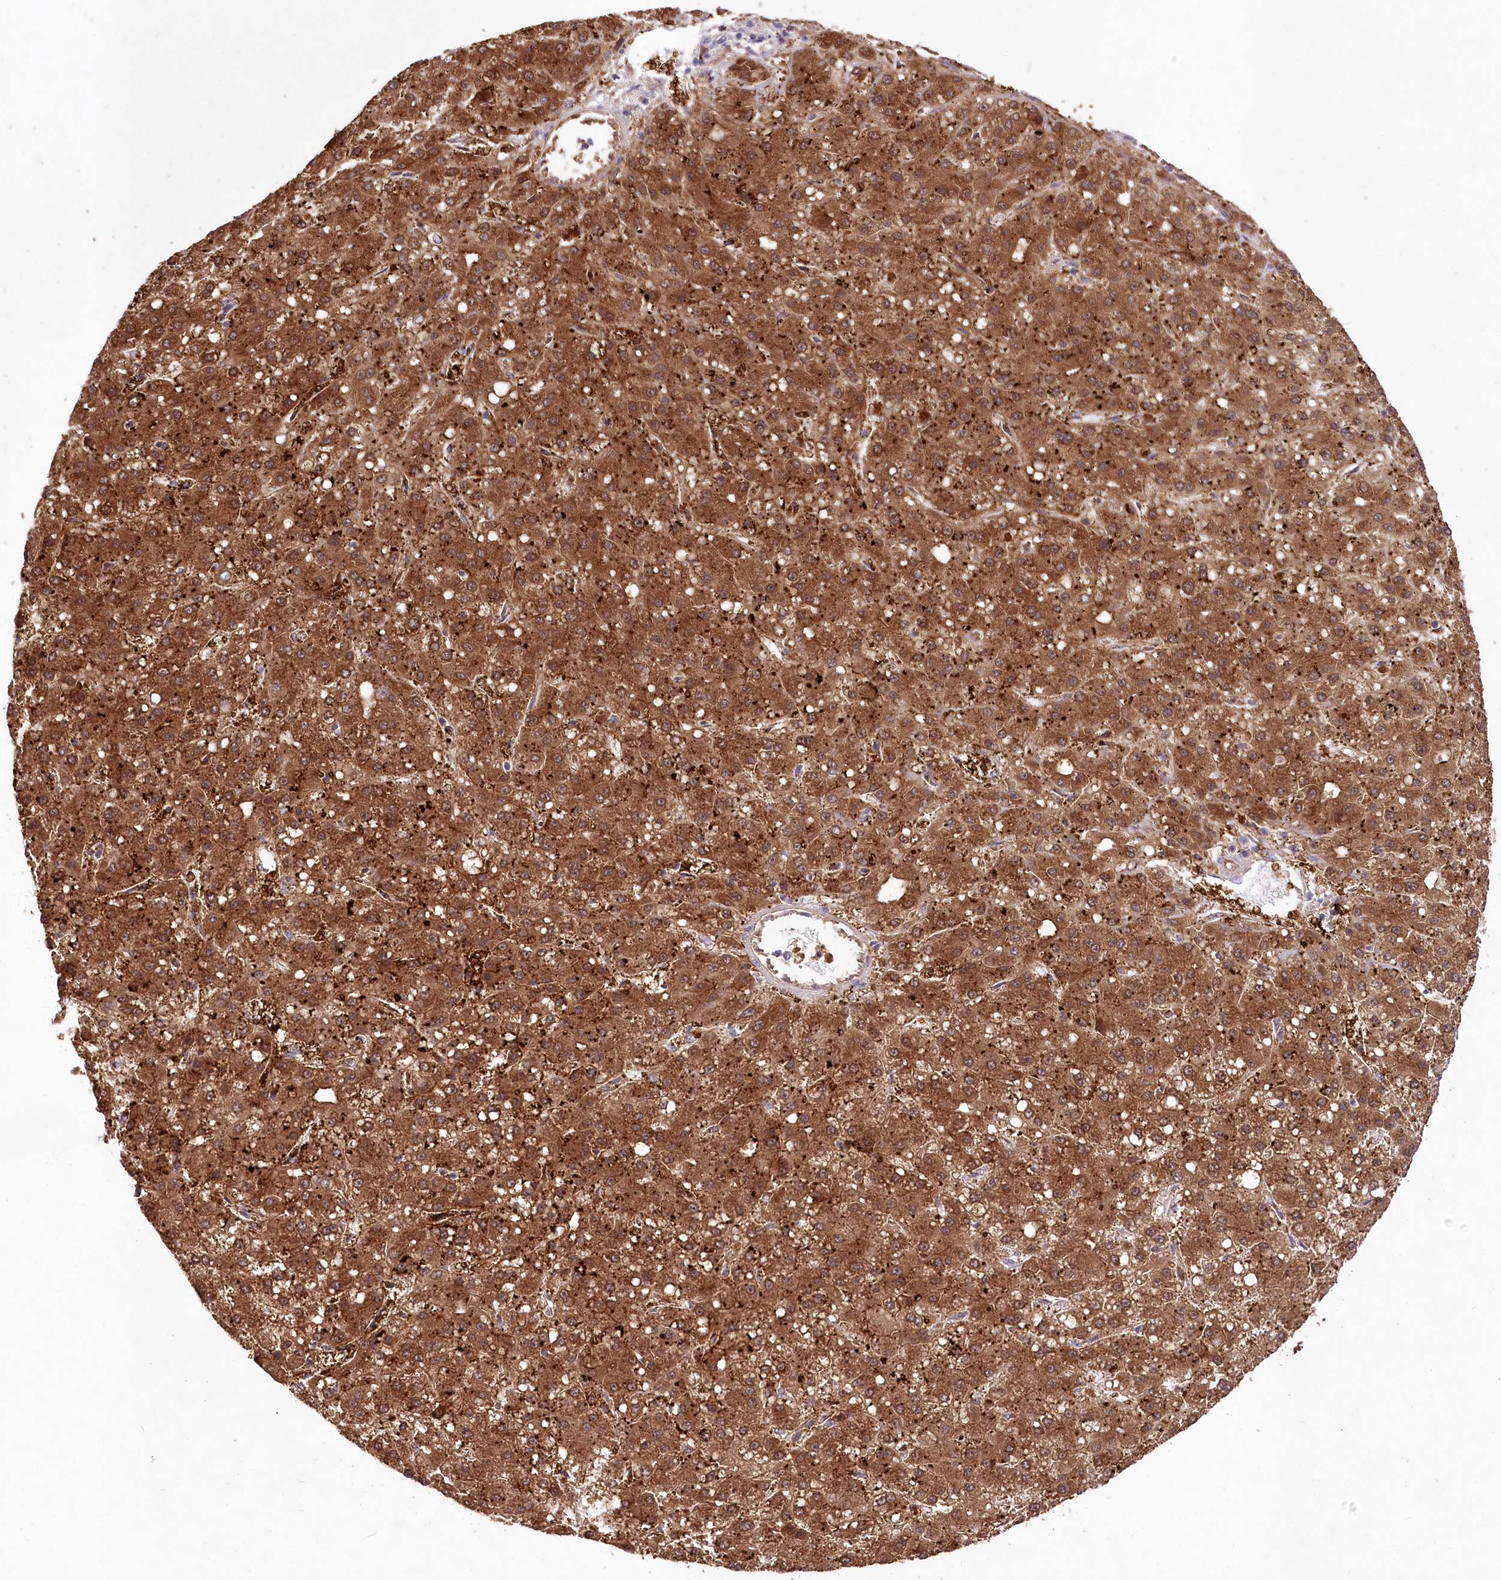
{"staining": {"intensity": "strong", "quantity": ">75%", "location": "cytoplasmic/membranous"}, "tissue": "liver cancer", "cell_type": "Tumor cells", "image_type": "cancer", "snomed": [{"axis": "morphology", "description": "Carcinoma, Hepatocellular, NOS"}, {"axis": "topography", "description": "Liver"}], "caption": "Strong cytoplasmic/membranous protein positivity is present in about >75% of tumor cells in liver hepatocellular carcinoma.", "gene": "PBLD", "patient": {"sex": "male", "age": 67}}